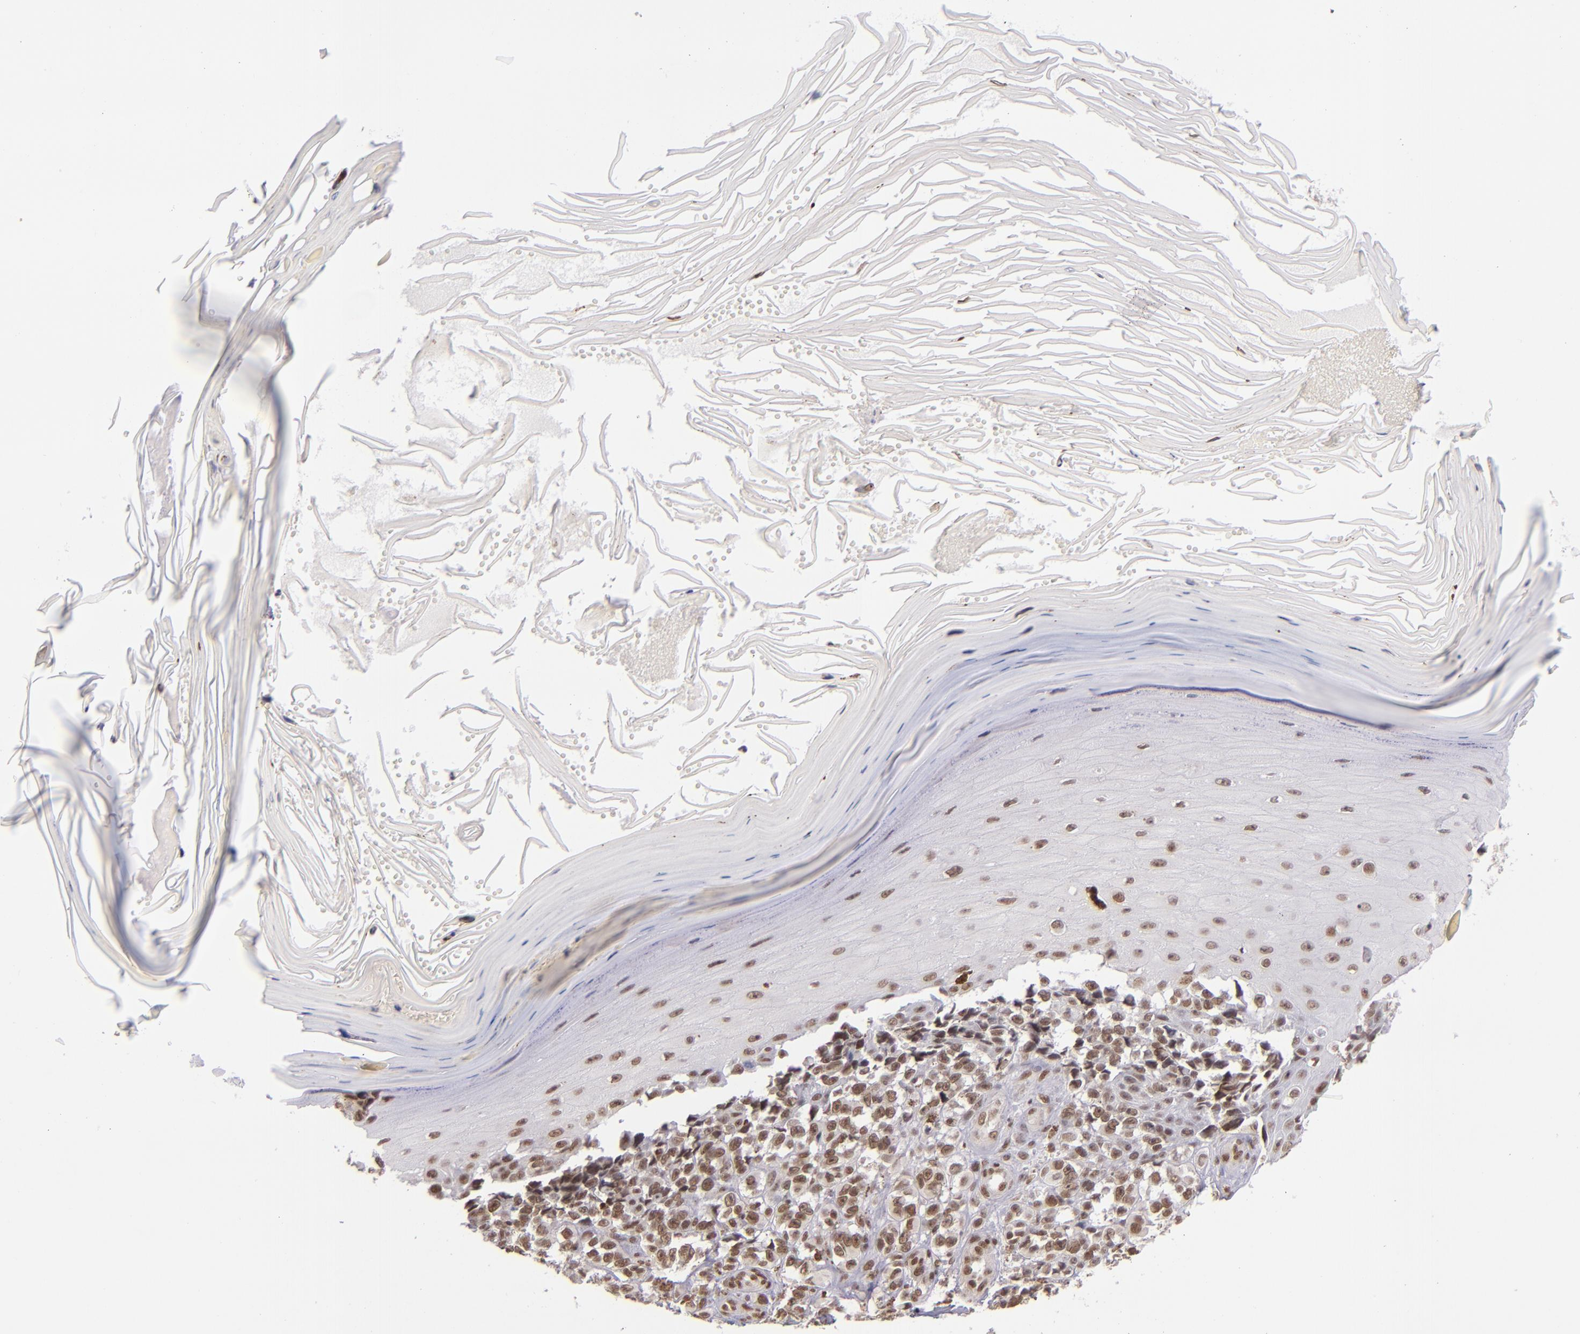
{"staining": {"intensity": "moderate", "quantity": ">75%", "location": "nuclear"}, "tissue": "melanoma", "cell_type": "Tumor cells", "image_type": "cancer", "snomed": [{"axis": "morphology", "description": "Malignant melanoma, NOS"}, {"axis": "topography", "description": "Skin"}], "caption": "About >75% of tumor cells in human malignant melanoma show moderate nuclear protein positivity as visualized by brown immunohistochemical staining.", "gene": "ZNF148", "patient": {"sex": "female", "age": 82}}